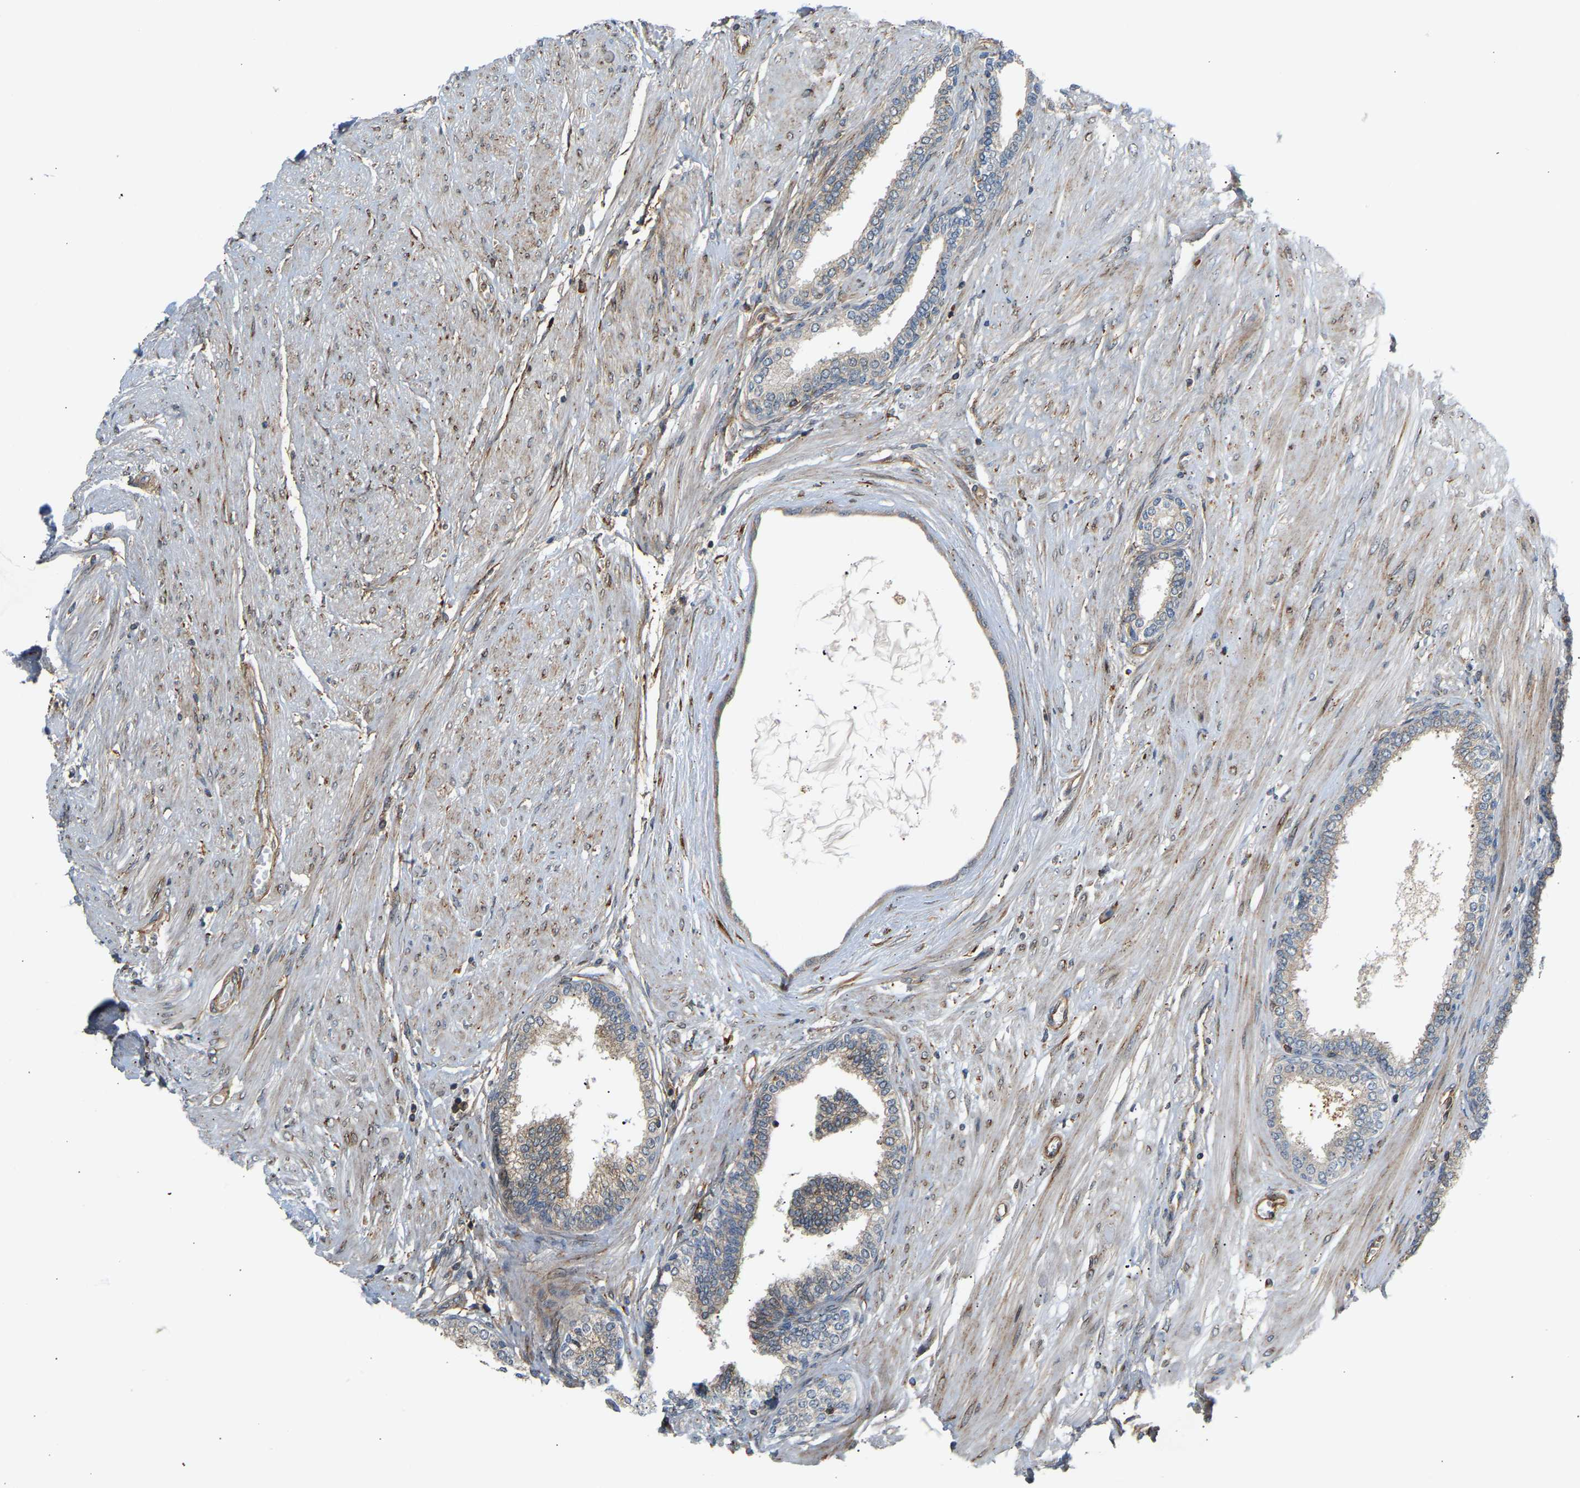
{"staining": {"intensity": "weak", "quantity": "<25%", "location": "cytoplasmic/membranous"}, "tissue": "prostate cancer", "cell_type": "Tumor cells", "image_type": "cancer", "snomed": [{"axis": "morphology", "description": "Adenocarcinoma, Low grade"}, {"axis": "topography", "description": "Prostate"}], "caption": "Tumor cells show no significant positivity in prostate cancer.", "gene": "PLCG2", "patient": {"sex": "male", "age": 52}}